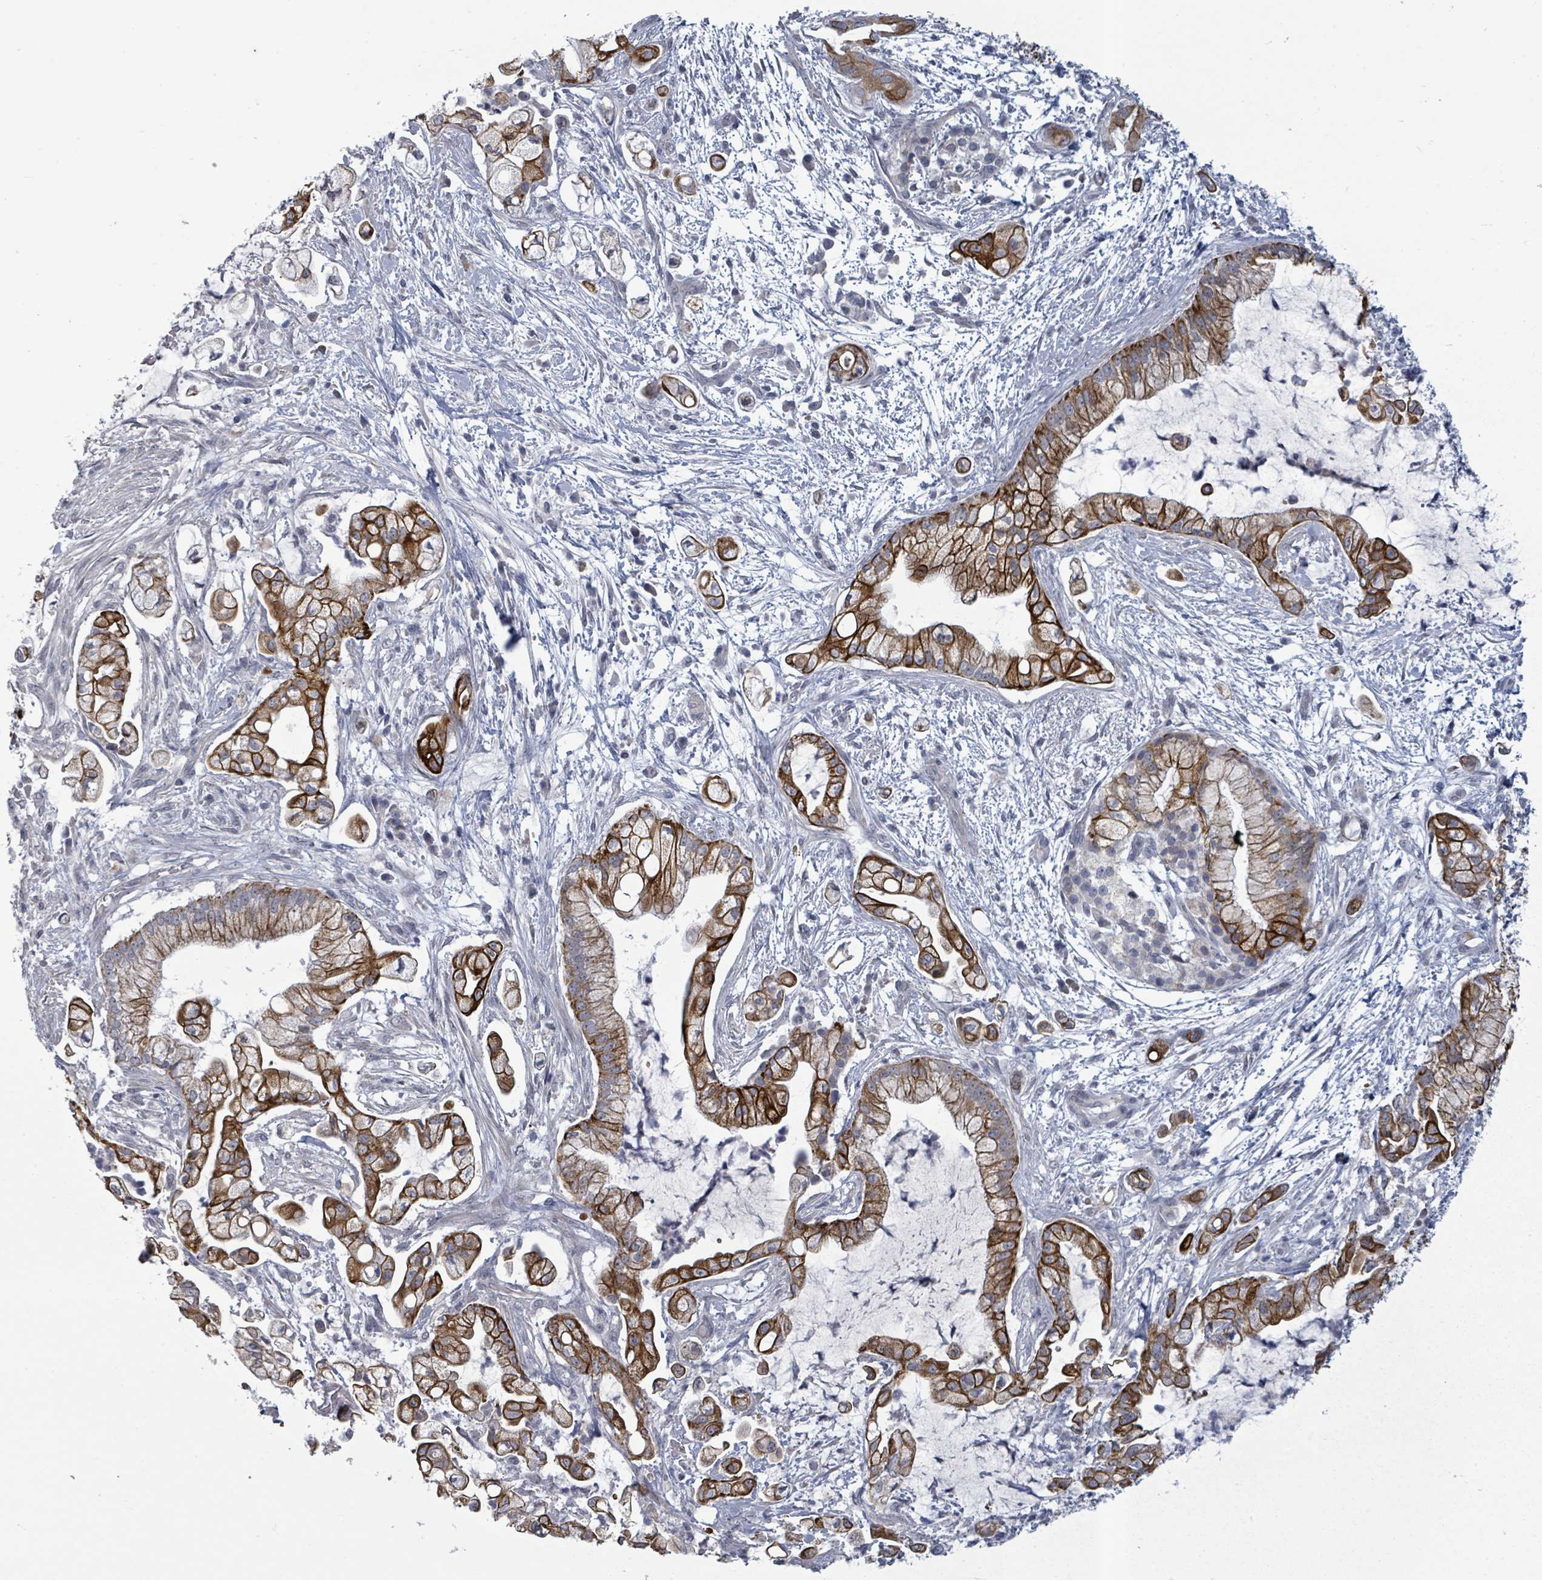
{"staining": {"intensity": "strong", "quantity": ">75%", "location": "cytoplasmic/membranous"}, "tissue": "pancreatic cancer", "cell_type": "Tumor cells", "image_type": "cancer", "snomed": [{"axis": "morphology", "description": "Adenocarcinoma, NOS"}, {"axis": "topography", "description": "Pancreas"}], "caption": "Immunohistochemical staining of pancreatic adenocarcinoma exhibits strong cytoplasmic/membranous protein staining in approximately >75% of tumor cells. (Stains: DAB in brown, nuclei in blue, Microscopy: brightfield microscopy at high magnification).", "gene": "PTPN20", "patient": {"sex": "female", "age": 69}}